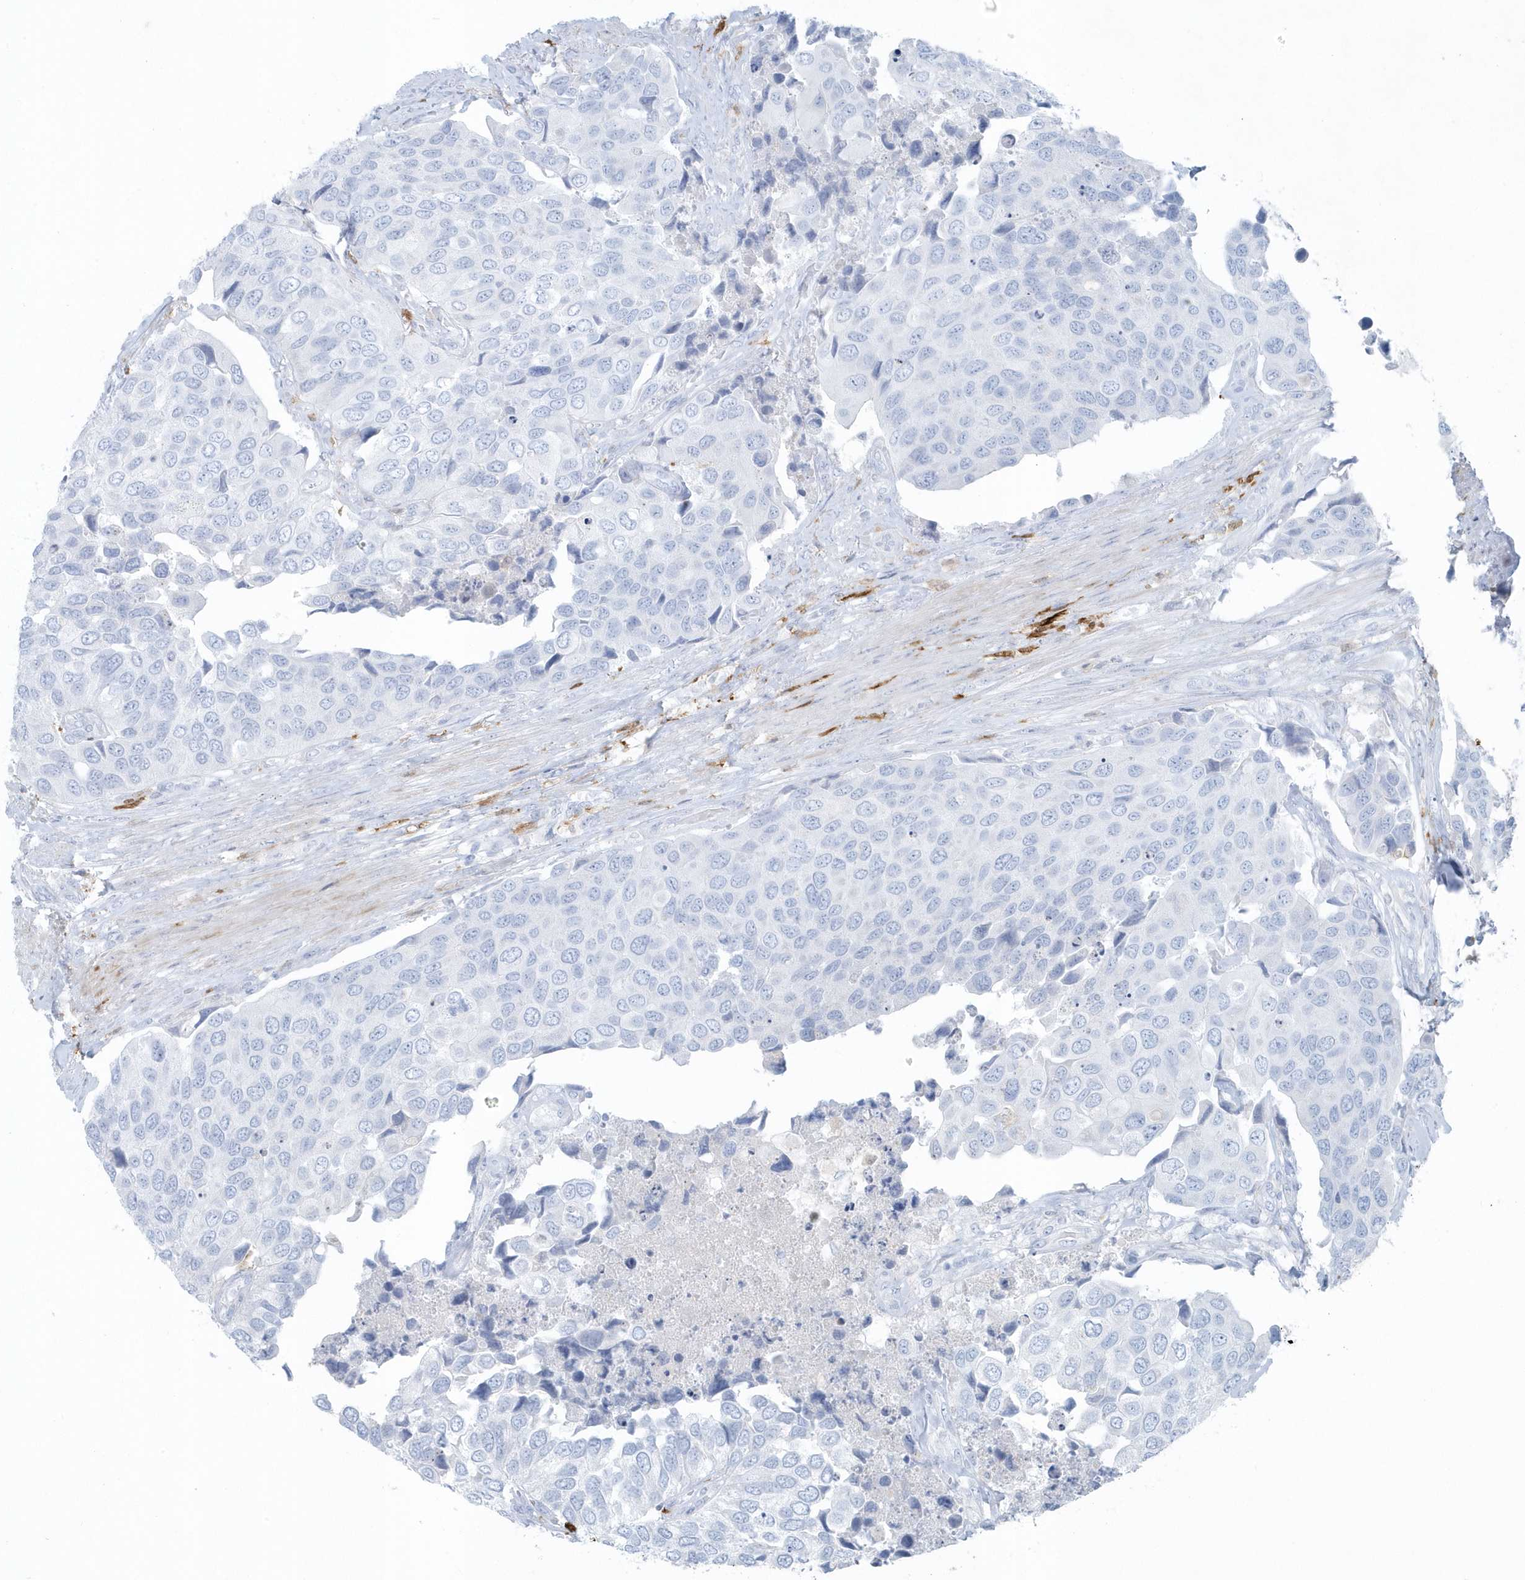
{"staining": {"intensity": "negative", "quantity": "none", "location": "none"}, "tissue": "urothelial cancer", "cell_type": "Tumor cells", "image_type": "cancer", "snomed": [{"axis": "morphology", "description": "Urothelial carcinoma, High grade"}, {"axis": "topography", "description": "Urinary bladder"}], "caption": "Immunohistochemical staining of urothelial cancer reveals no significant positivity in tumor cells.", "gene": "FAM98A", "patient": {"sex": "male", "age": 74}}